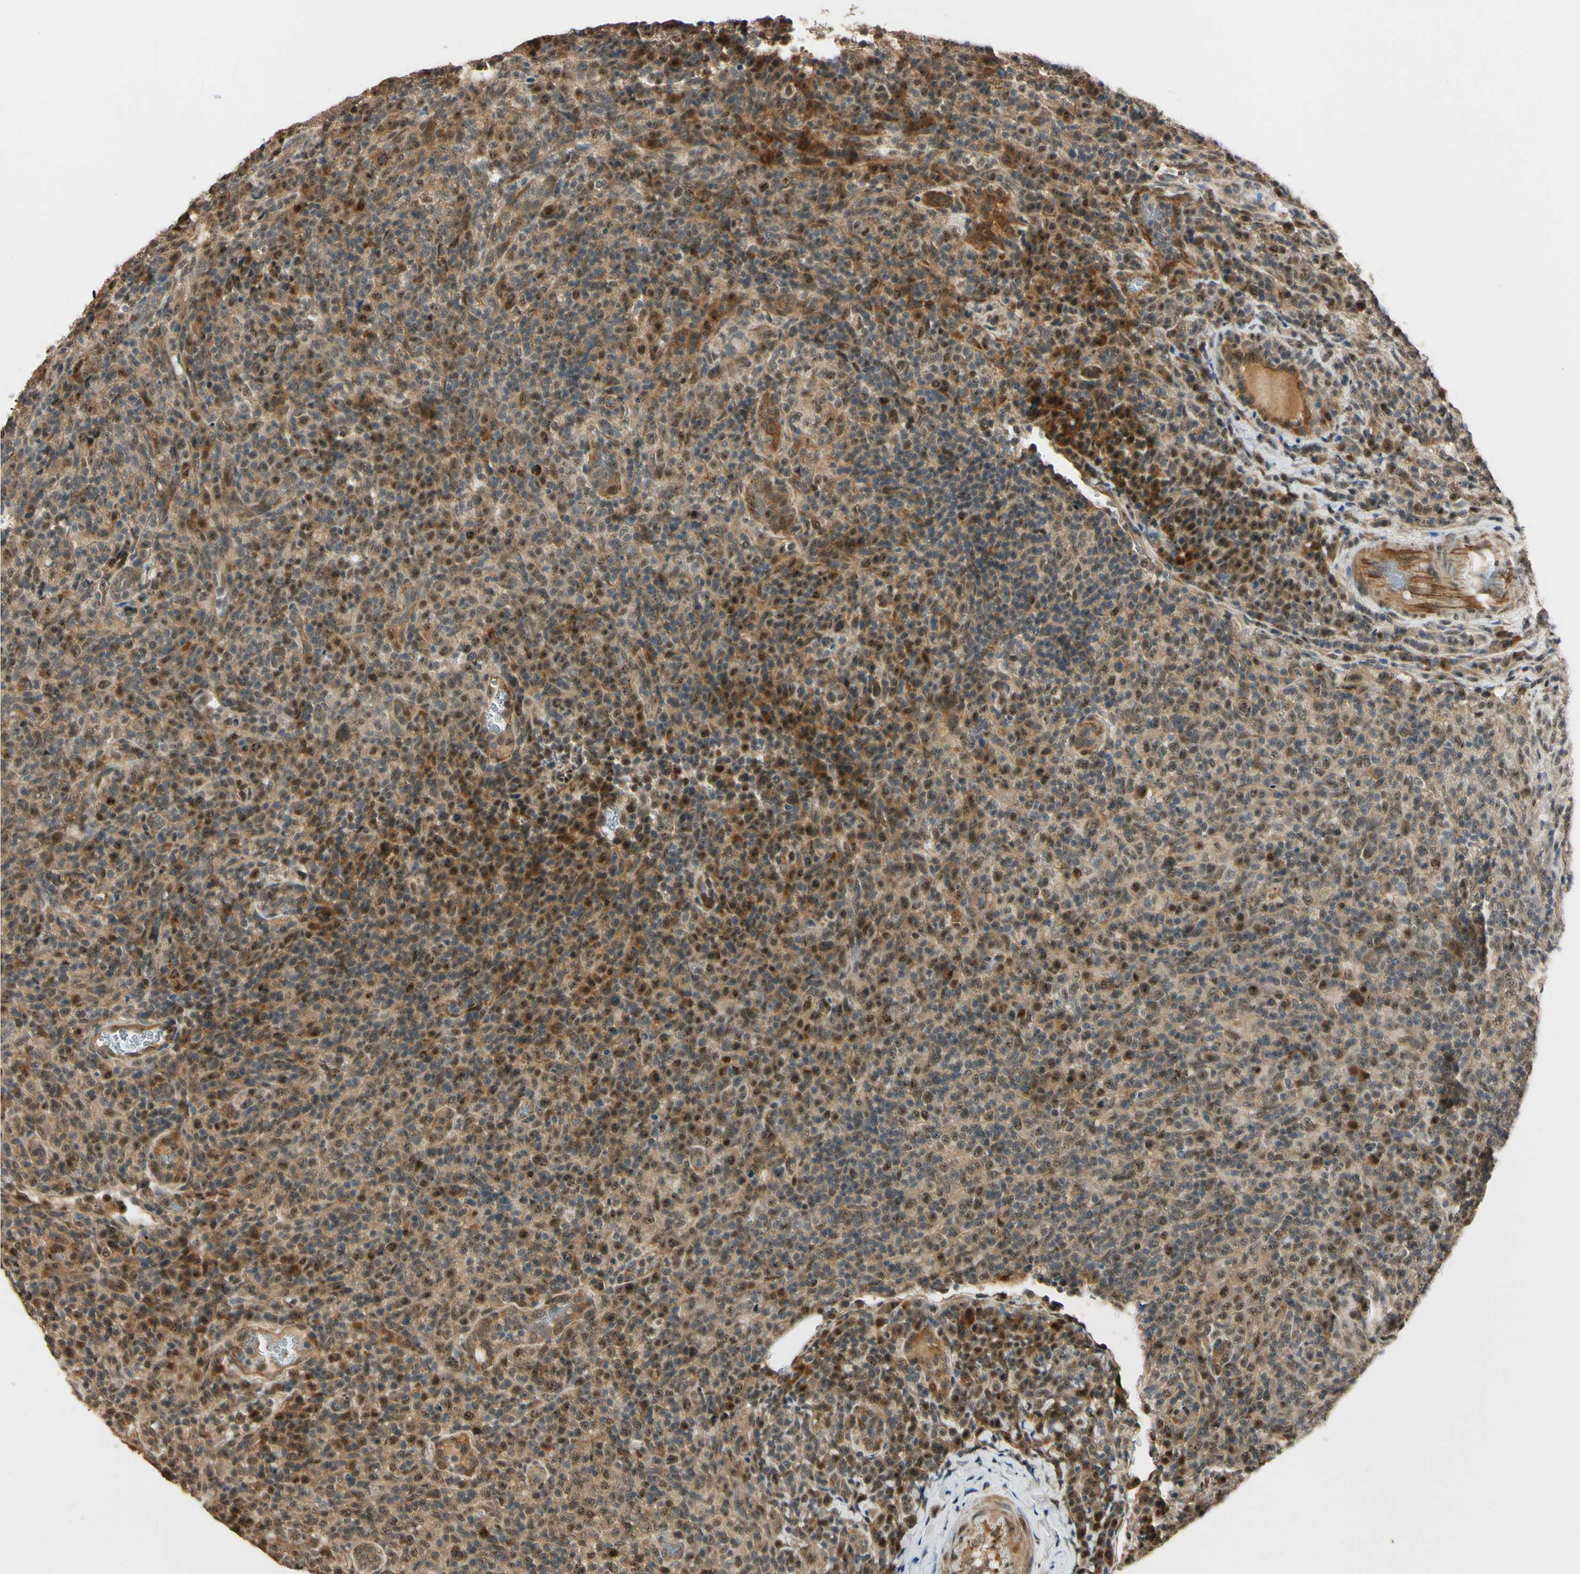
{"staining": {"intensity": "moderate", "quantity": "25%-75%", "location": "cytoplasmic/membranous,nuclear"}, "tissue": "lymphoma", "cell_type": "Tumor cells", "image_type": "cancer", "snomed": [{"axis": "morphology", "description": "Malignant lymphoma, non-Hodgkin's type, High grade"}, {"axis": "topography", "description": "Lymph node"}], "caption": "Malignant lymphoma, non-Hodgkin's type (high-grade) was stained to show a protein in brown. There is medium levels of moderate cytoplasmic/membranous and nuclear expression in about 25%-75% of tumor cells.", "gene": "MCPH1", "patient": {"sex": "female", "age": 76}}